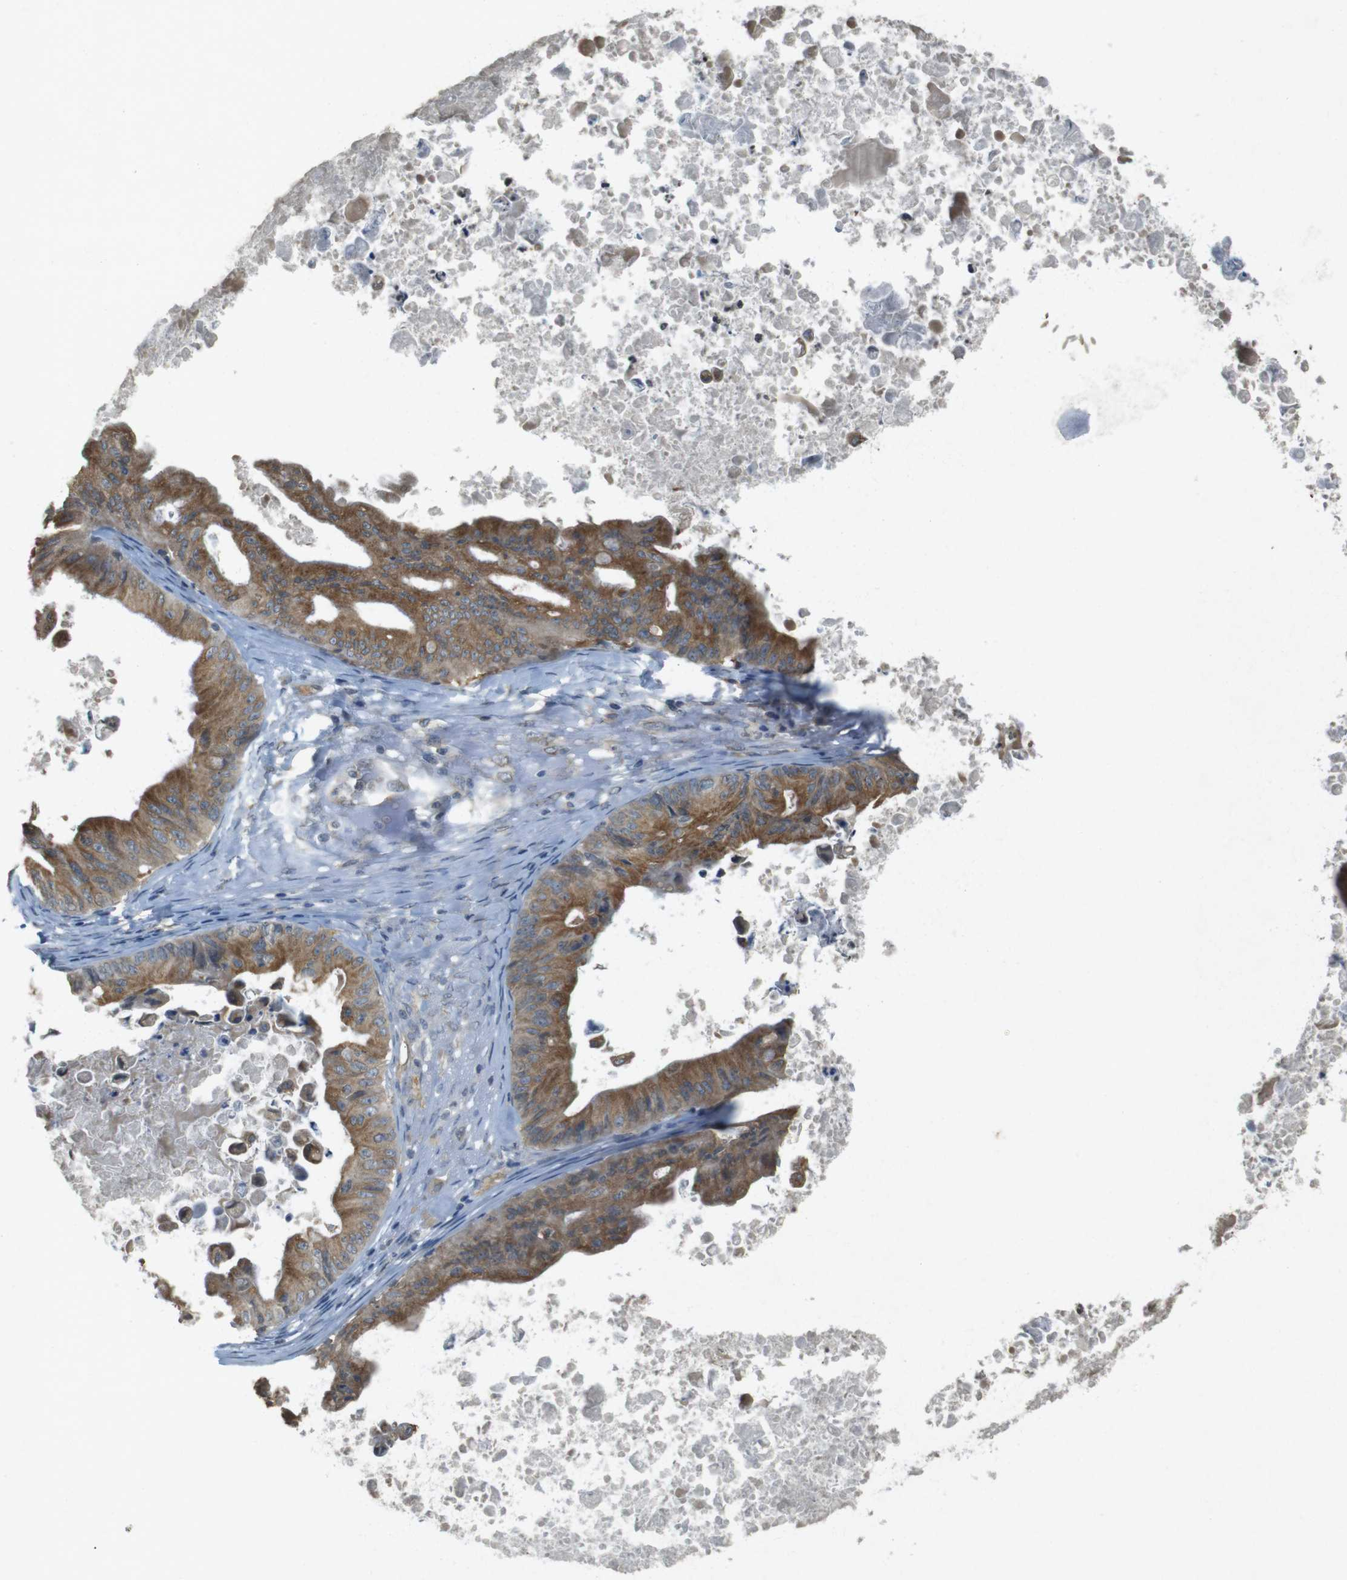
{"staining": {"intensity": "moderate", "quantity": ">75%", "location": "cytoplasmic/membranous"}, "tissue": "ovarian cancer", "cell_type": "Tumor cells", "image_type": "cancer", "snomed": [{"axis": "morphology", "description": "Cystadenocarcinoma, mucinous, NOS"}, {"axis": "topography", "description": "Ovary"}], "caption": "Human ovarian cancer stained with a protein marker reveals moderate staining in tumor cells.", "gene": "KIF5B", "patient": {"sex": "female", "age": 37}}